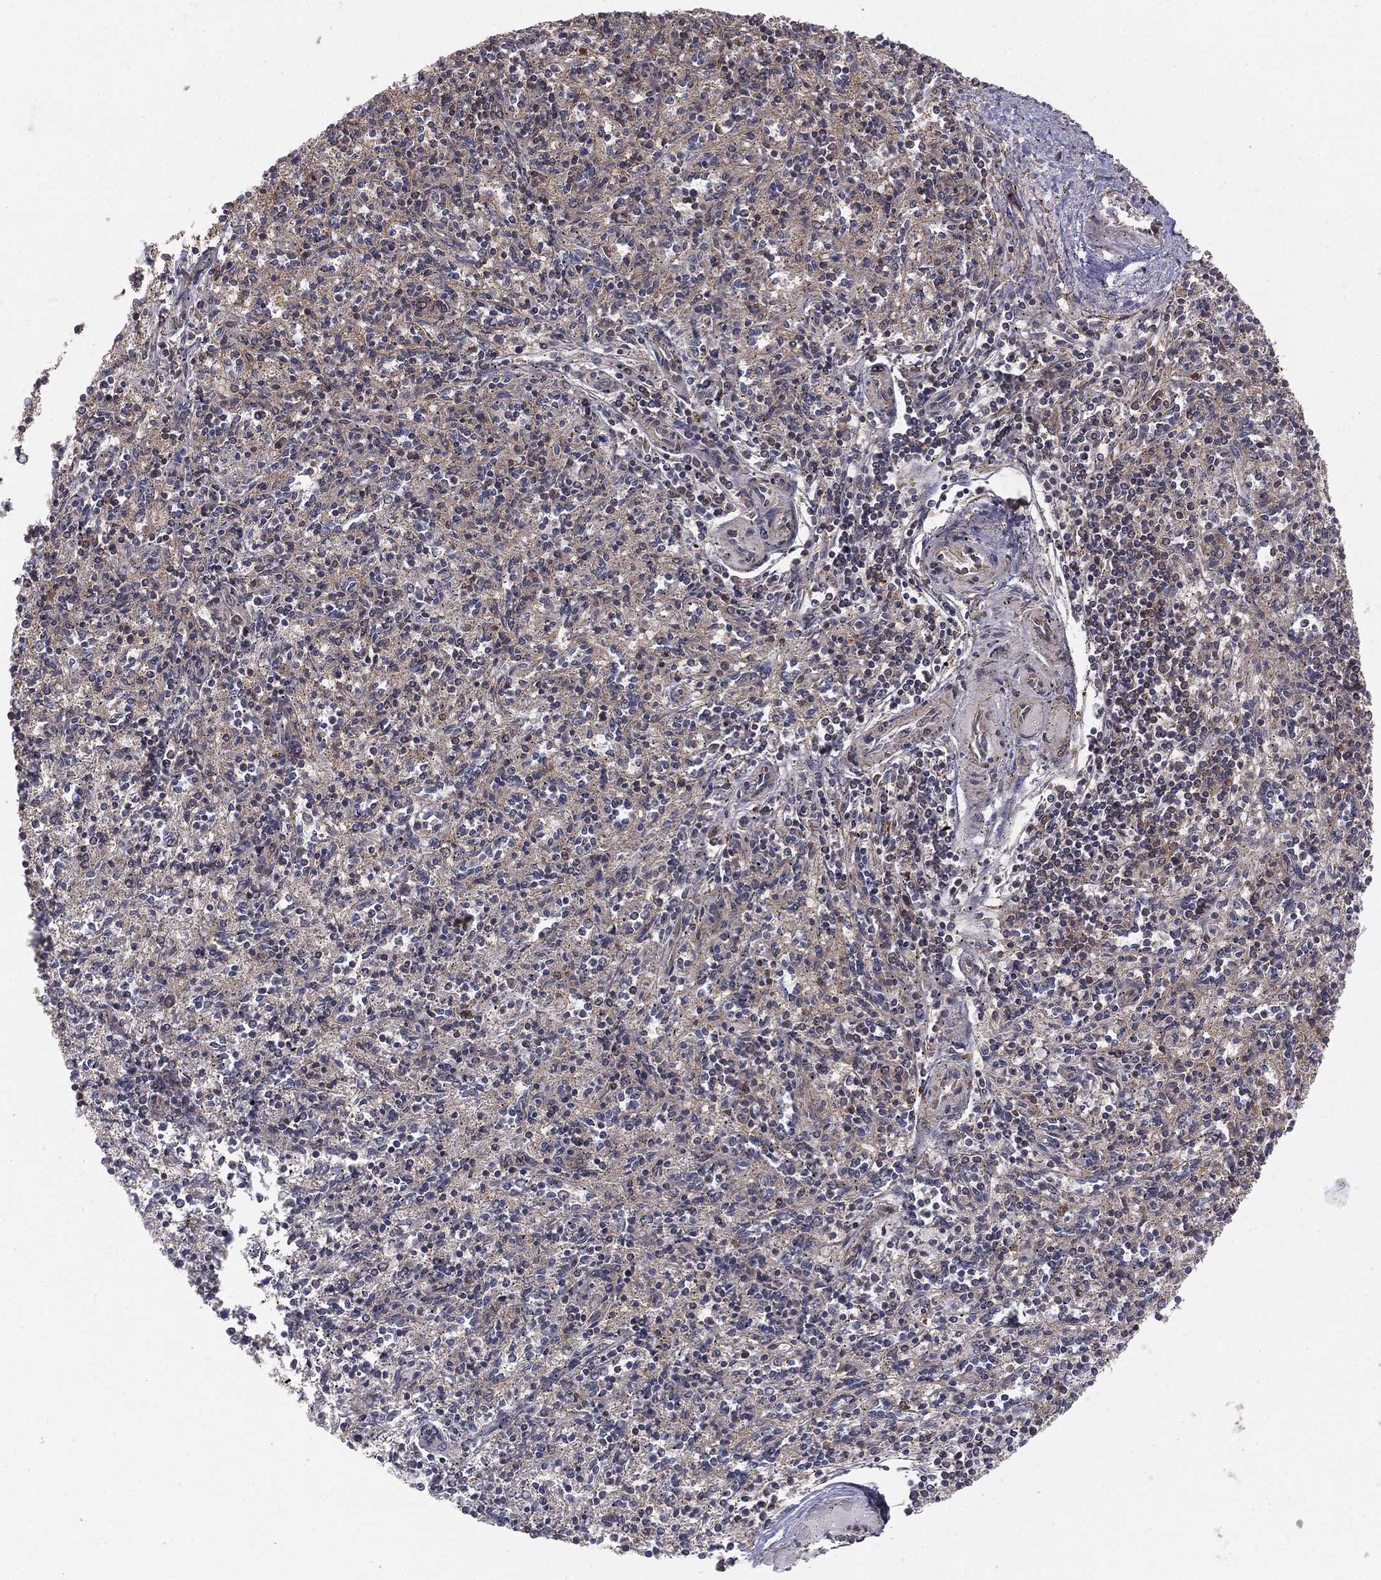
{"staining": {"intensity": "moderate", "quantity": ">75%", "location": "cytoplasmic/membranous"}, "tissue": "spleen", "cell_type": "Cells in red pulp", "image_type": "normal", "snomed": [{"axis": "morphology", "description": "Normal tissue, NOS"}, {"axis": "topography", "description": "Spleen"}], "caption": "High-power microscopy captured an IHC histopathology image of normal spleen, revealing moderate cytoplasmic/membranous staining in about >75% of cells in red pulp.", "gene": "MTOR", "patient": {"sex": "male", "age": 69}}